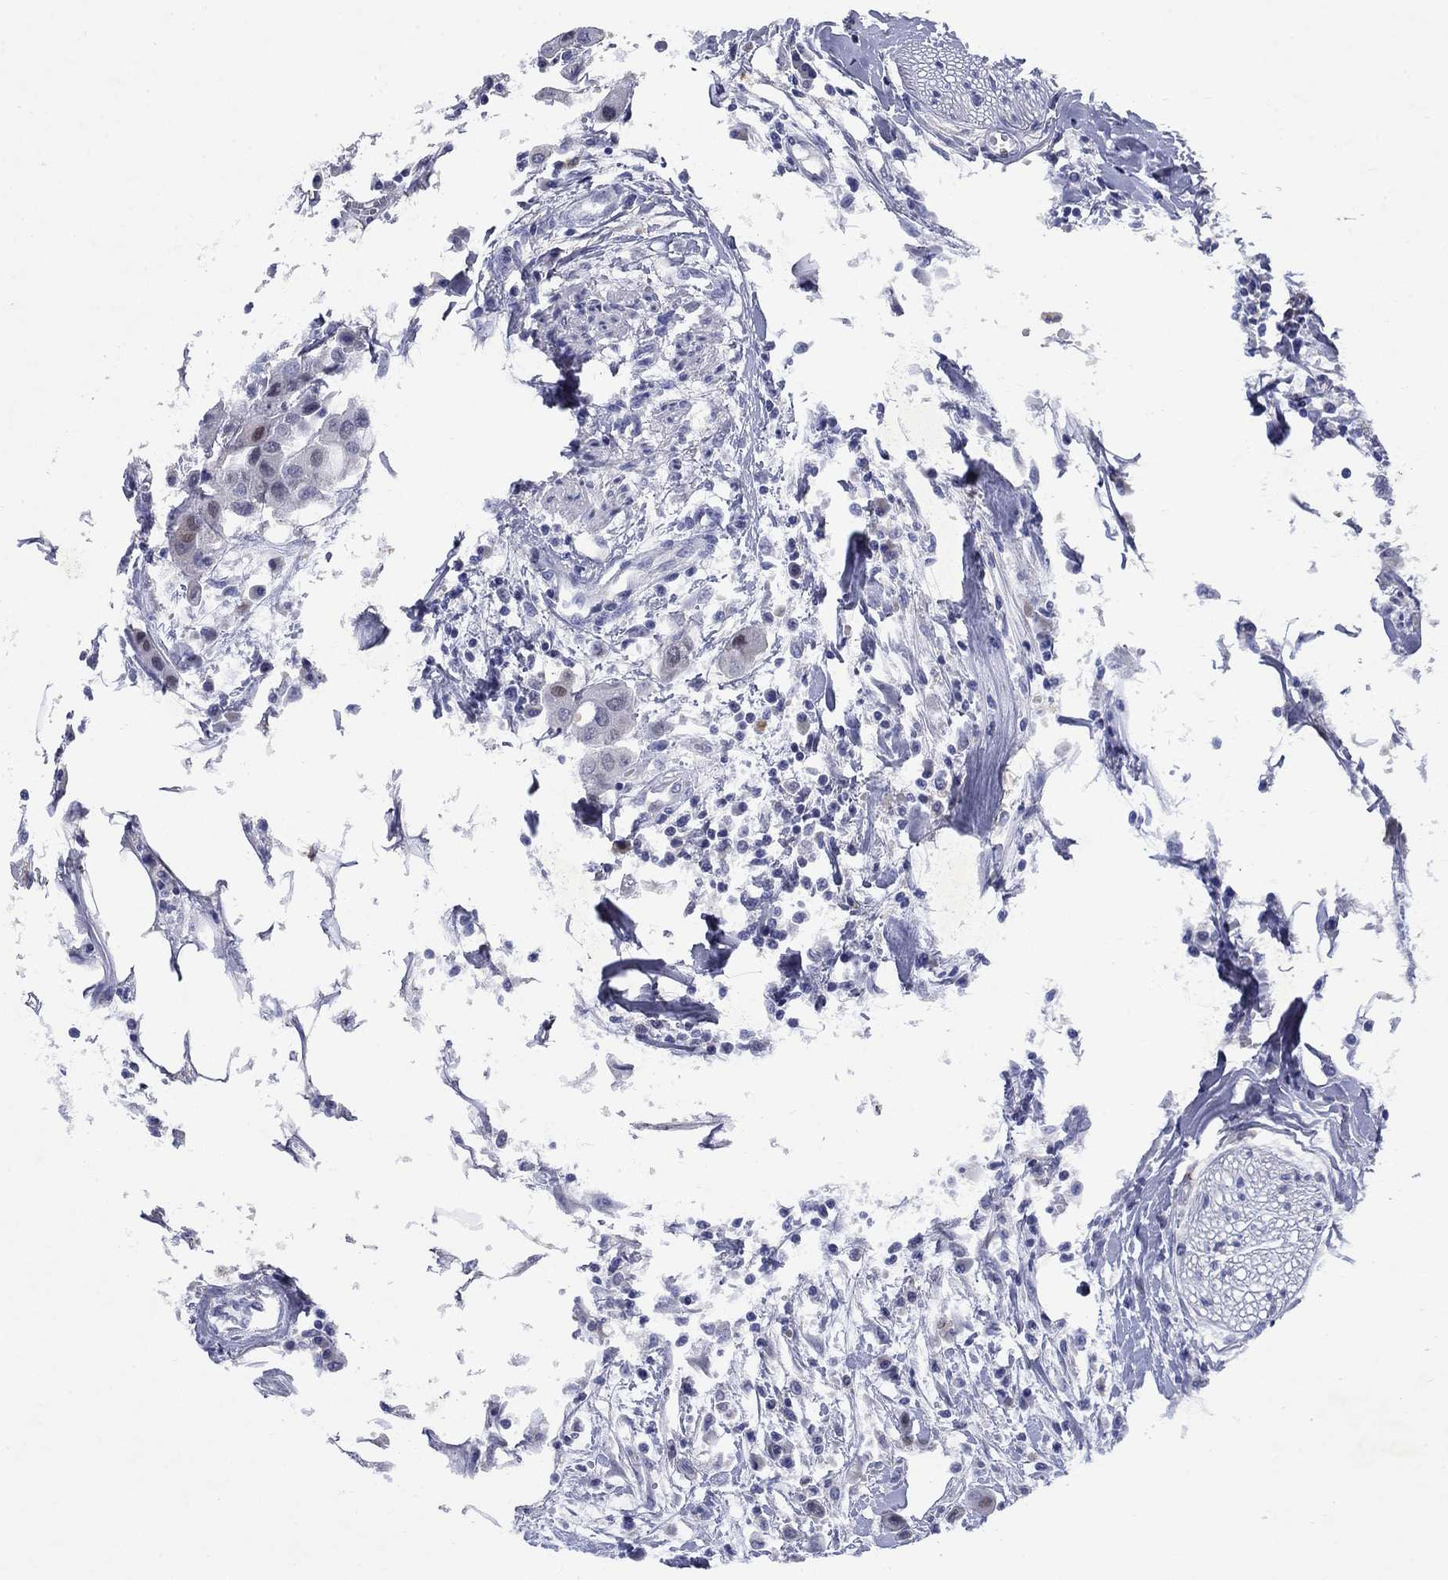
{"staining": {"intensity": "negative", "quantity": "none", "location": "none"}, "tissue": "carcinoid", "cell_type": "Tumor cells", "image_type": "cancer", "snomed": [{"axis": "morphology", "description": "Carcinoid, malignant, NOS"}, {"axis": "topography", "description": "Colon"}], "caption": "A micrograph of human carcinoid (malignant) is negative for staining in tumor cells.", "gene": "STAB2", "patient": {"sex": "male", "age": 81}}